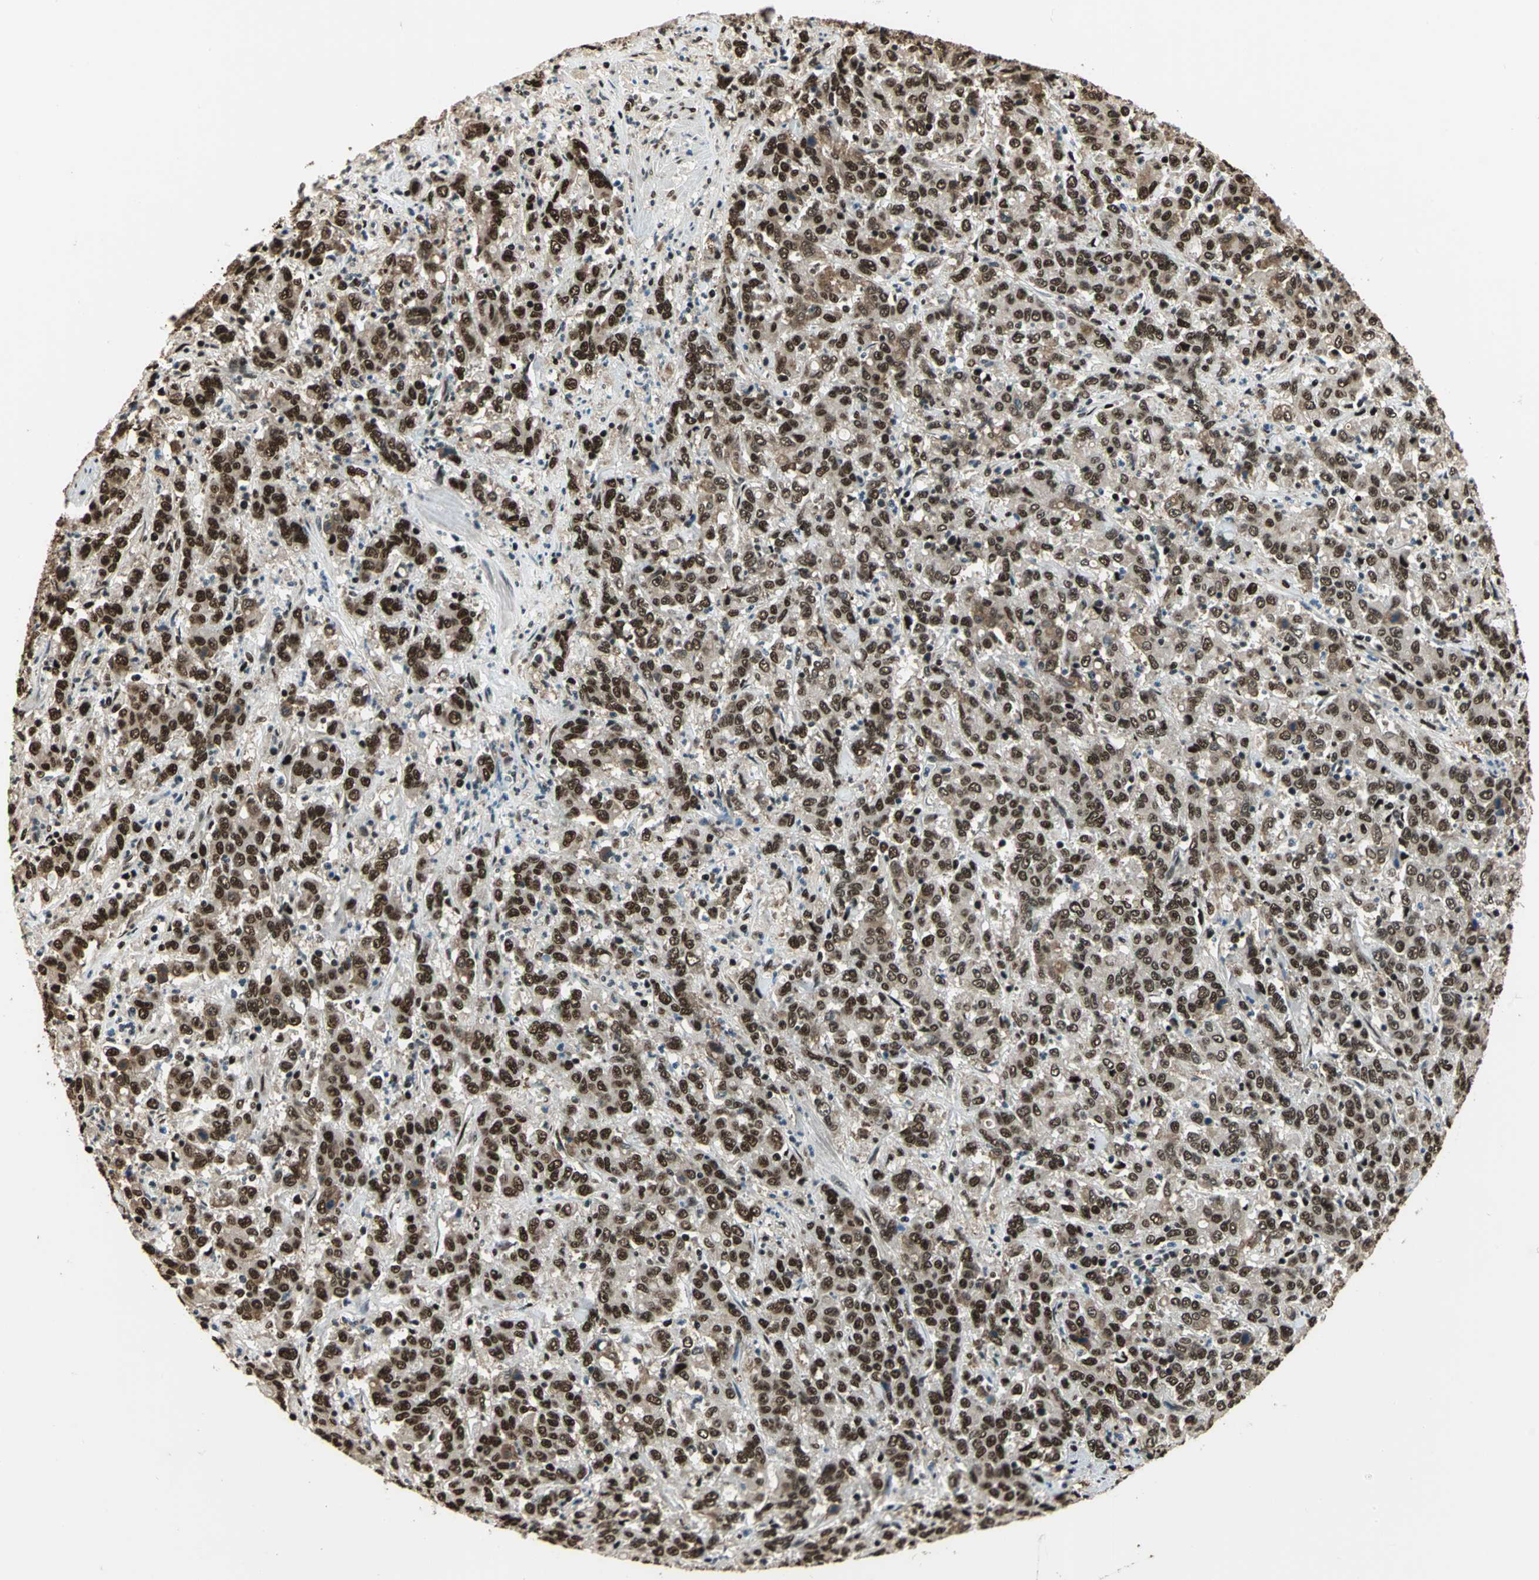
{"staining": {"intensity": "strong", "quantity": ">75%", "location": "nuclear"}, "tissue": "stomach cancer", "cell_type": "Tumor cells", "image_type": "cancer", "snomed": [{"axis": "morphology", "description": "Adenocarcinoma, NOS"}, {"axis": "topography", "description": "Stomach, lower"}], "caption": "Tumor cells display high levels of strong nuclear staining in about >75% of cells in stomach cancer (adenocarcinoma). (Stains: DAB (3,3'-diaminobenzidine) in brown, nuclei in blue, Microscopy: brightfield microscopy at high magnification).", "gene": "MIS18BP1", "patient": {"sex": "female", "age": 71}}